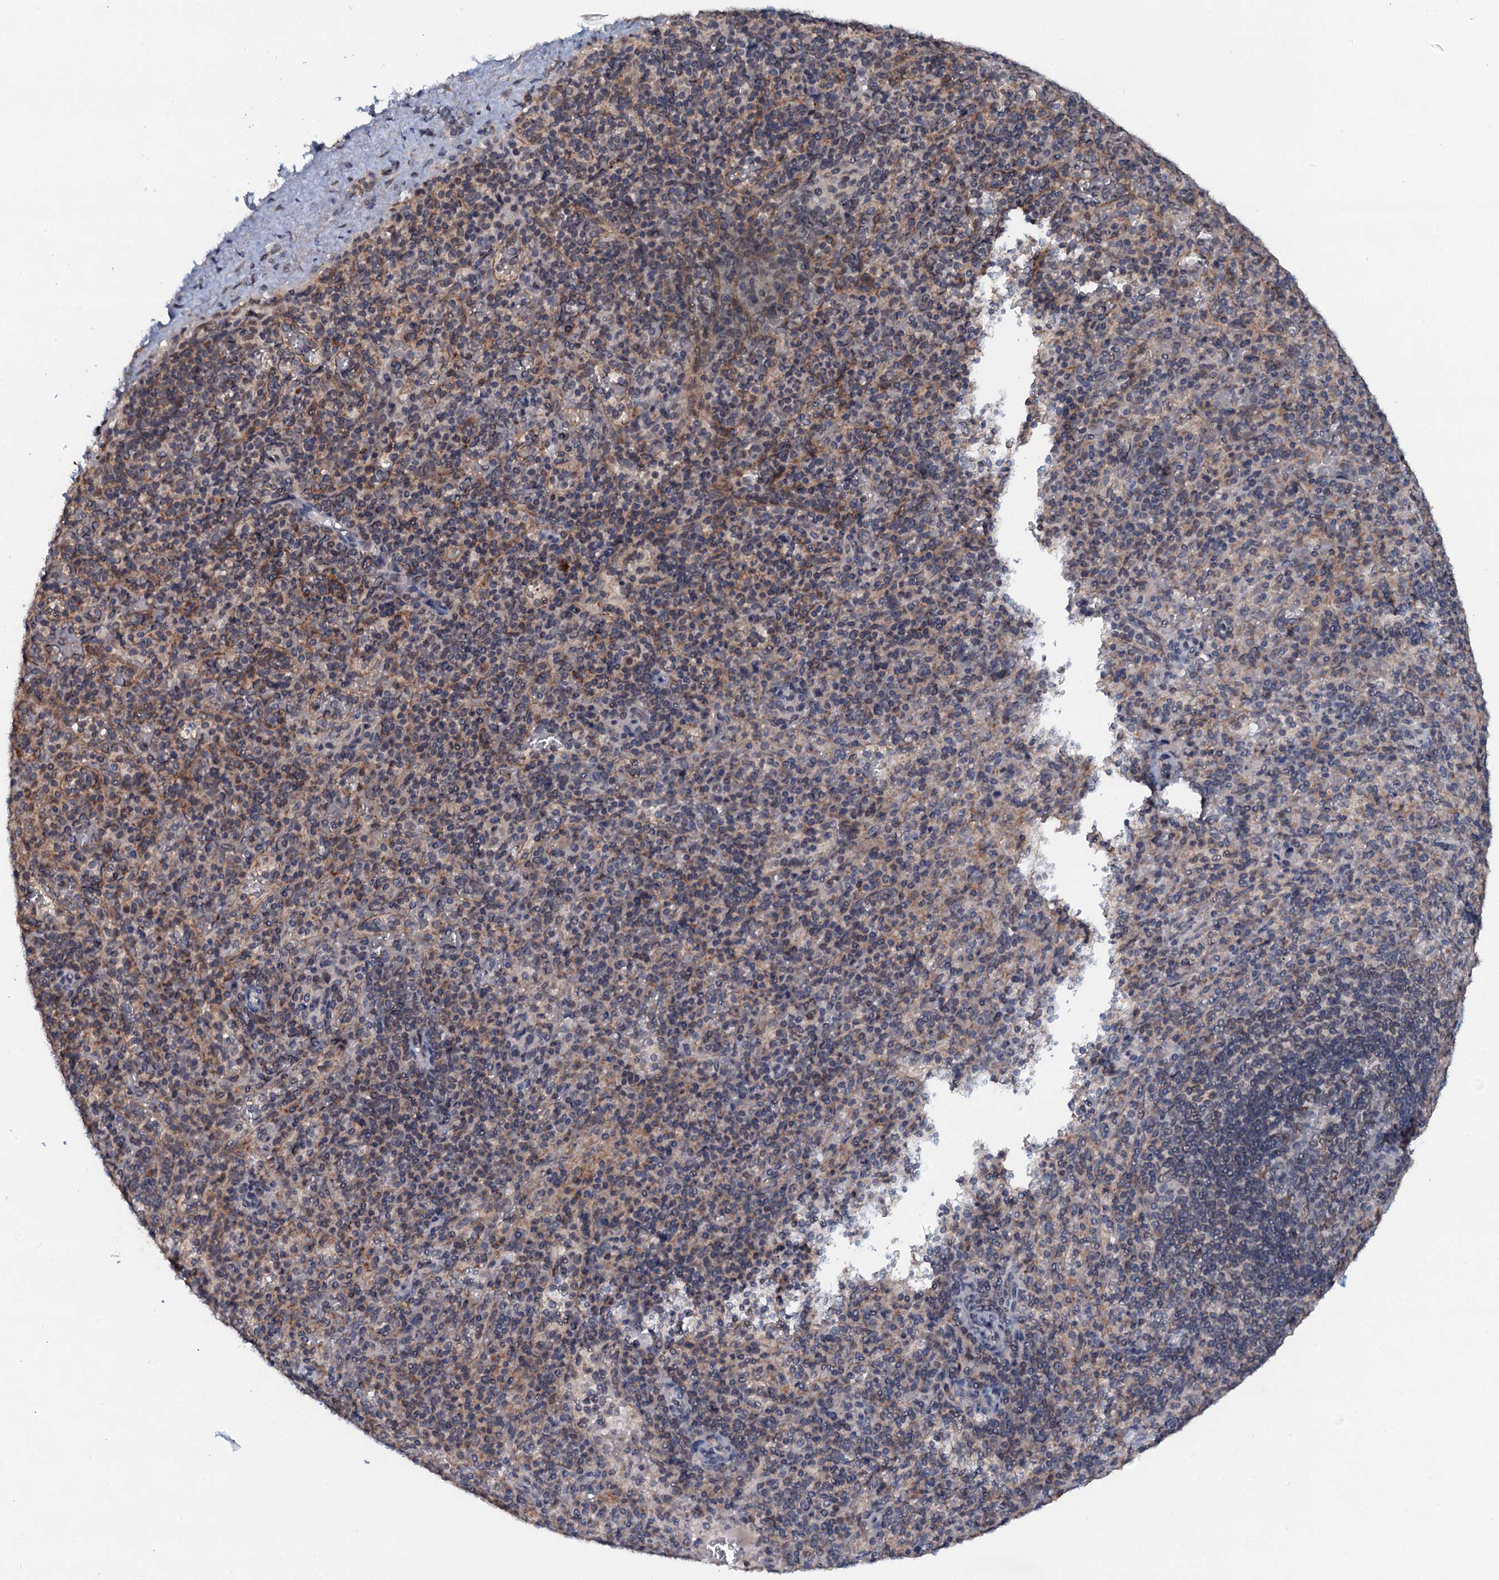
{"staining": {"intensity": "weak", "quantity": "<25%", "location": "cytoplasmic/membranous"}, "tissue": "spleen", "cell_type": "Cells in red pulp", "image_type": "normal", "snomed": [{"axis": "morphology", "description": "Normal tissue, NOS"}, {"axis": "topography", "description": "Spleen"}], "caption": "Immunohistochemistry (IHC) histopathology image of benign spleen stained for a protein (brown), which displays no staining in cells in red pulp. (DAB (3,3'-diaminobenzidine) immunohistochemistry with hematoxylin counter stain).", "gene": "SNTA1", "patient": {"sex": "male", "age": 82}}